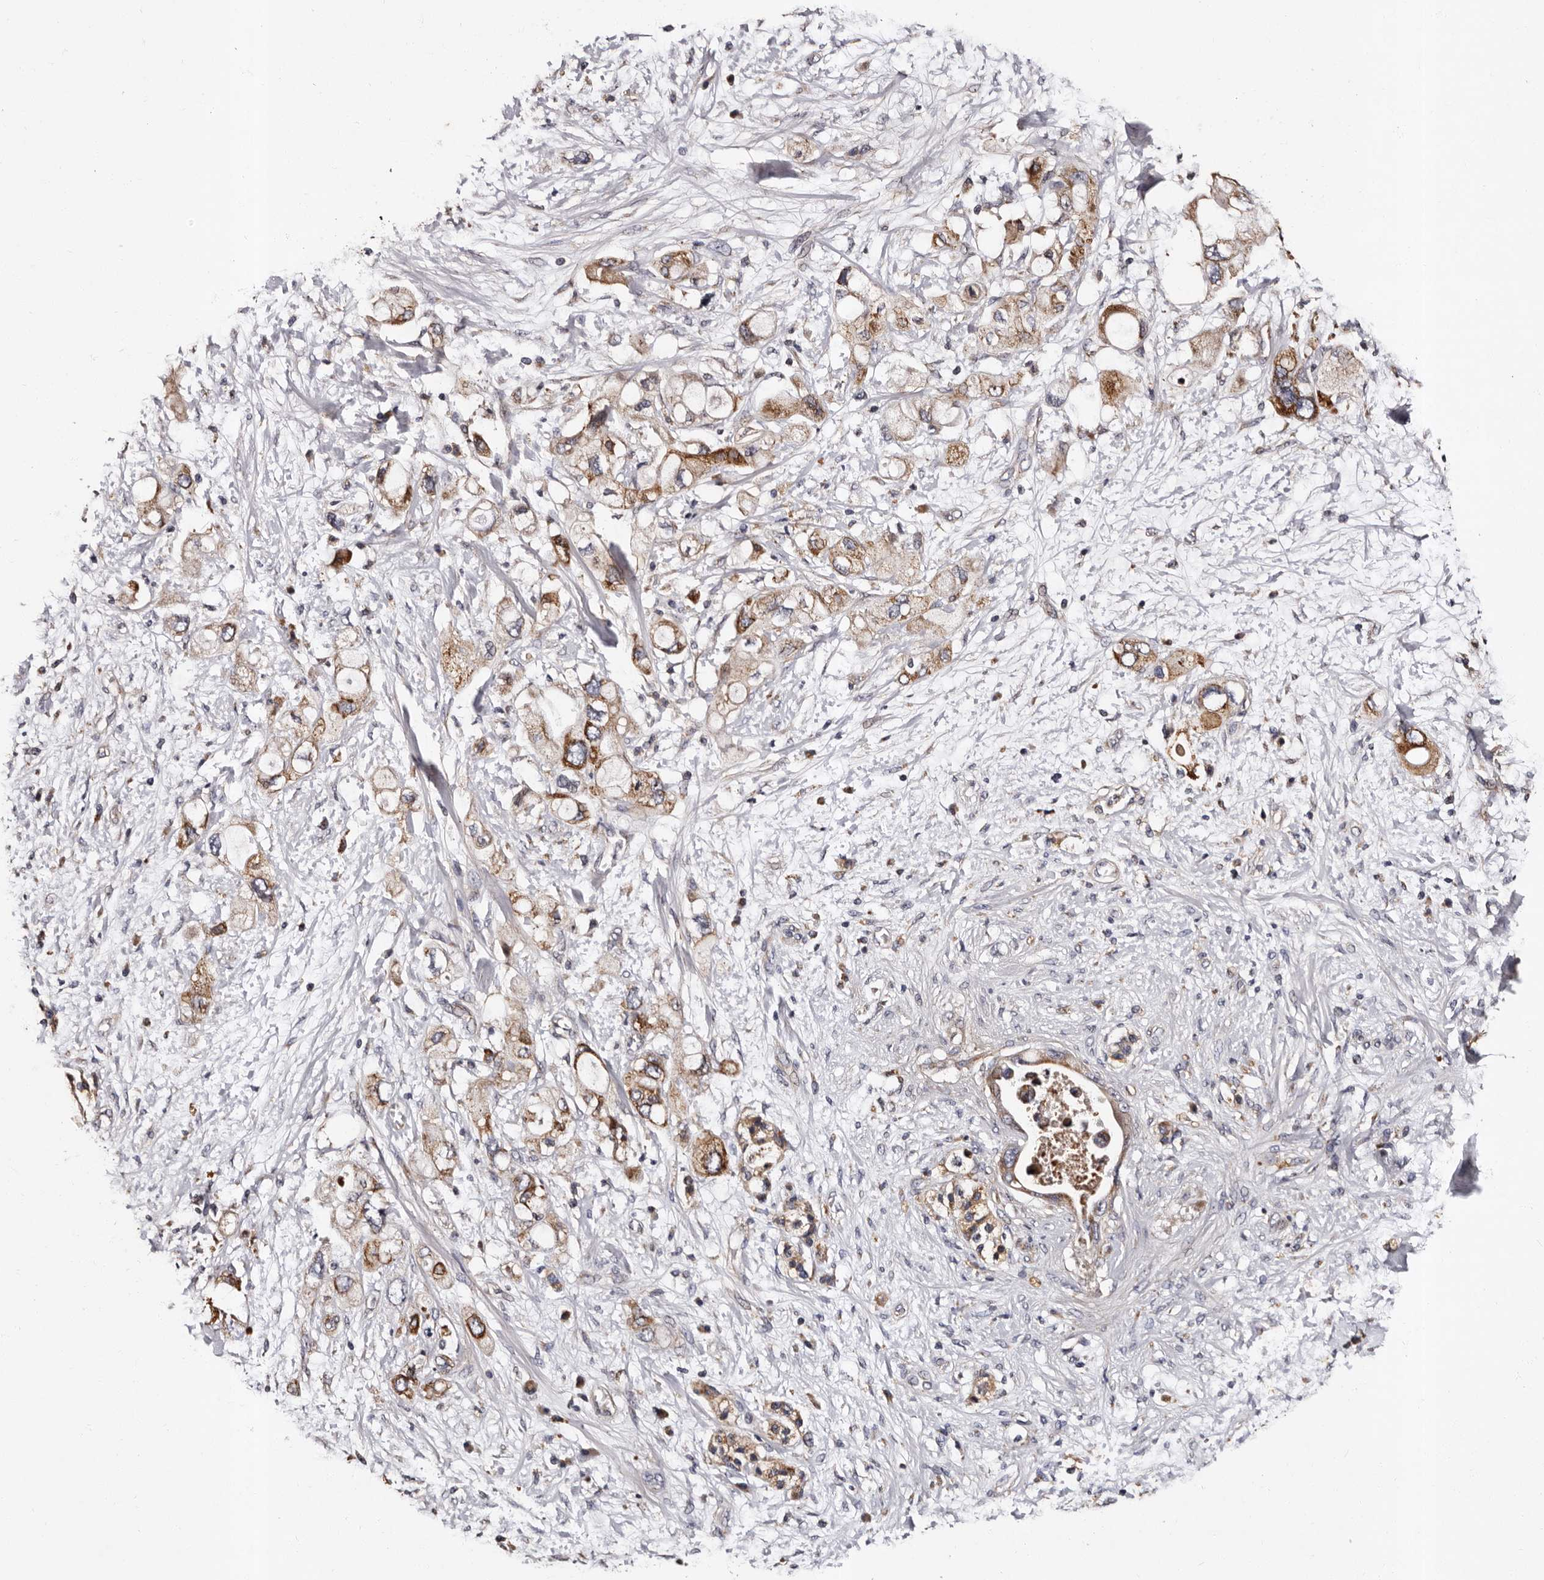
{"staining": {"intensity": "moderate", "quantity": ">75%", "location": "cytoplasmic/membranous"}, "tissue": "pancreatic cancer", "cell_type": "Tumor cells", "image_type": "cancer", "snomed": [{"axis": "morphology", "description": "Adenocarcinoma, NOS"}, {"axis": "topography", "description": "Pancreas"}], "caption": "This micrograph reveals pancreatic cancer (adenocarcinoma) stained with immunohistochemistry to label a protein in brown. The cytoplasmic/membranous of tumor cells show moderate positivity for the protein. Nuclei are counter-stained blue.", "gene": "ADCK5", "patient": {"sex": "female", "age": 56}}